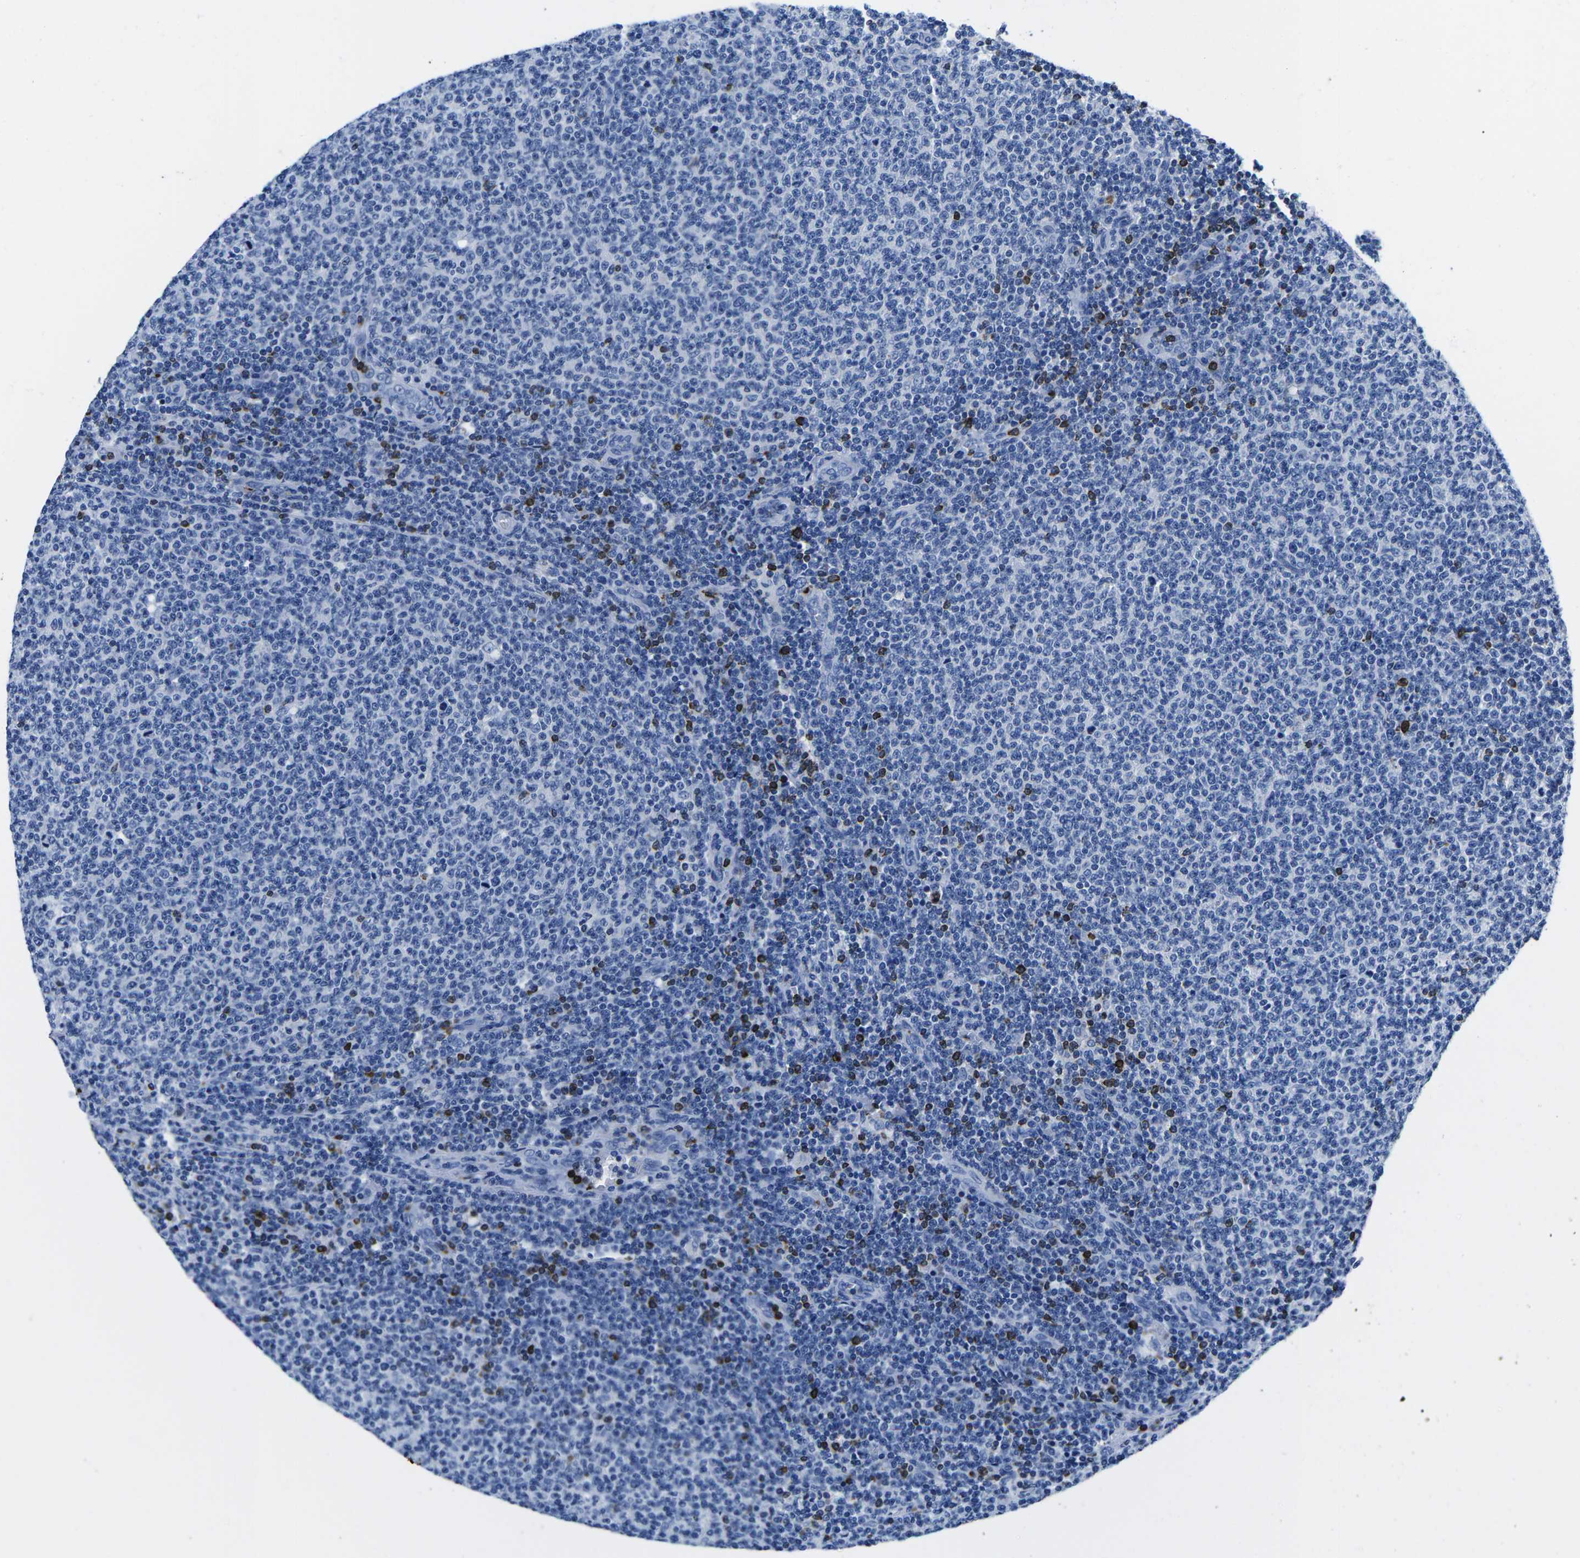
{"staining": {"intensity": "negative", "quantity": "none", "location": "none"}, "tissue": "lymphoma", "cell_type": "Tumor cells", "image_type": "cancer", "snomed": [{"axis": "morphology", "description": "Malignant lymphoma, non-Hodgkin's type, Low grade"}, {"axis": "topography", "description": "Lymph node"}], "caption": "Immunohistochemical staining of human lymphoma shows no significant staining in tumor cells.", "gene": "CTSW", "patient": {"sex": "male", "age": 66}}